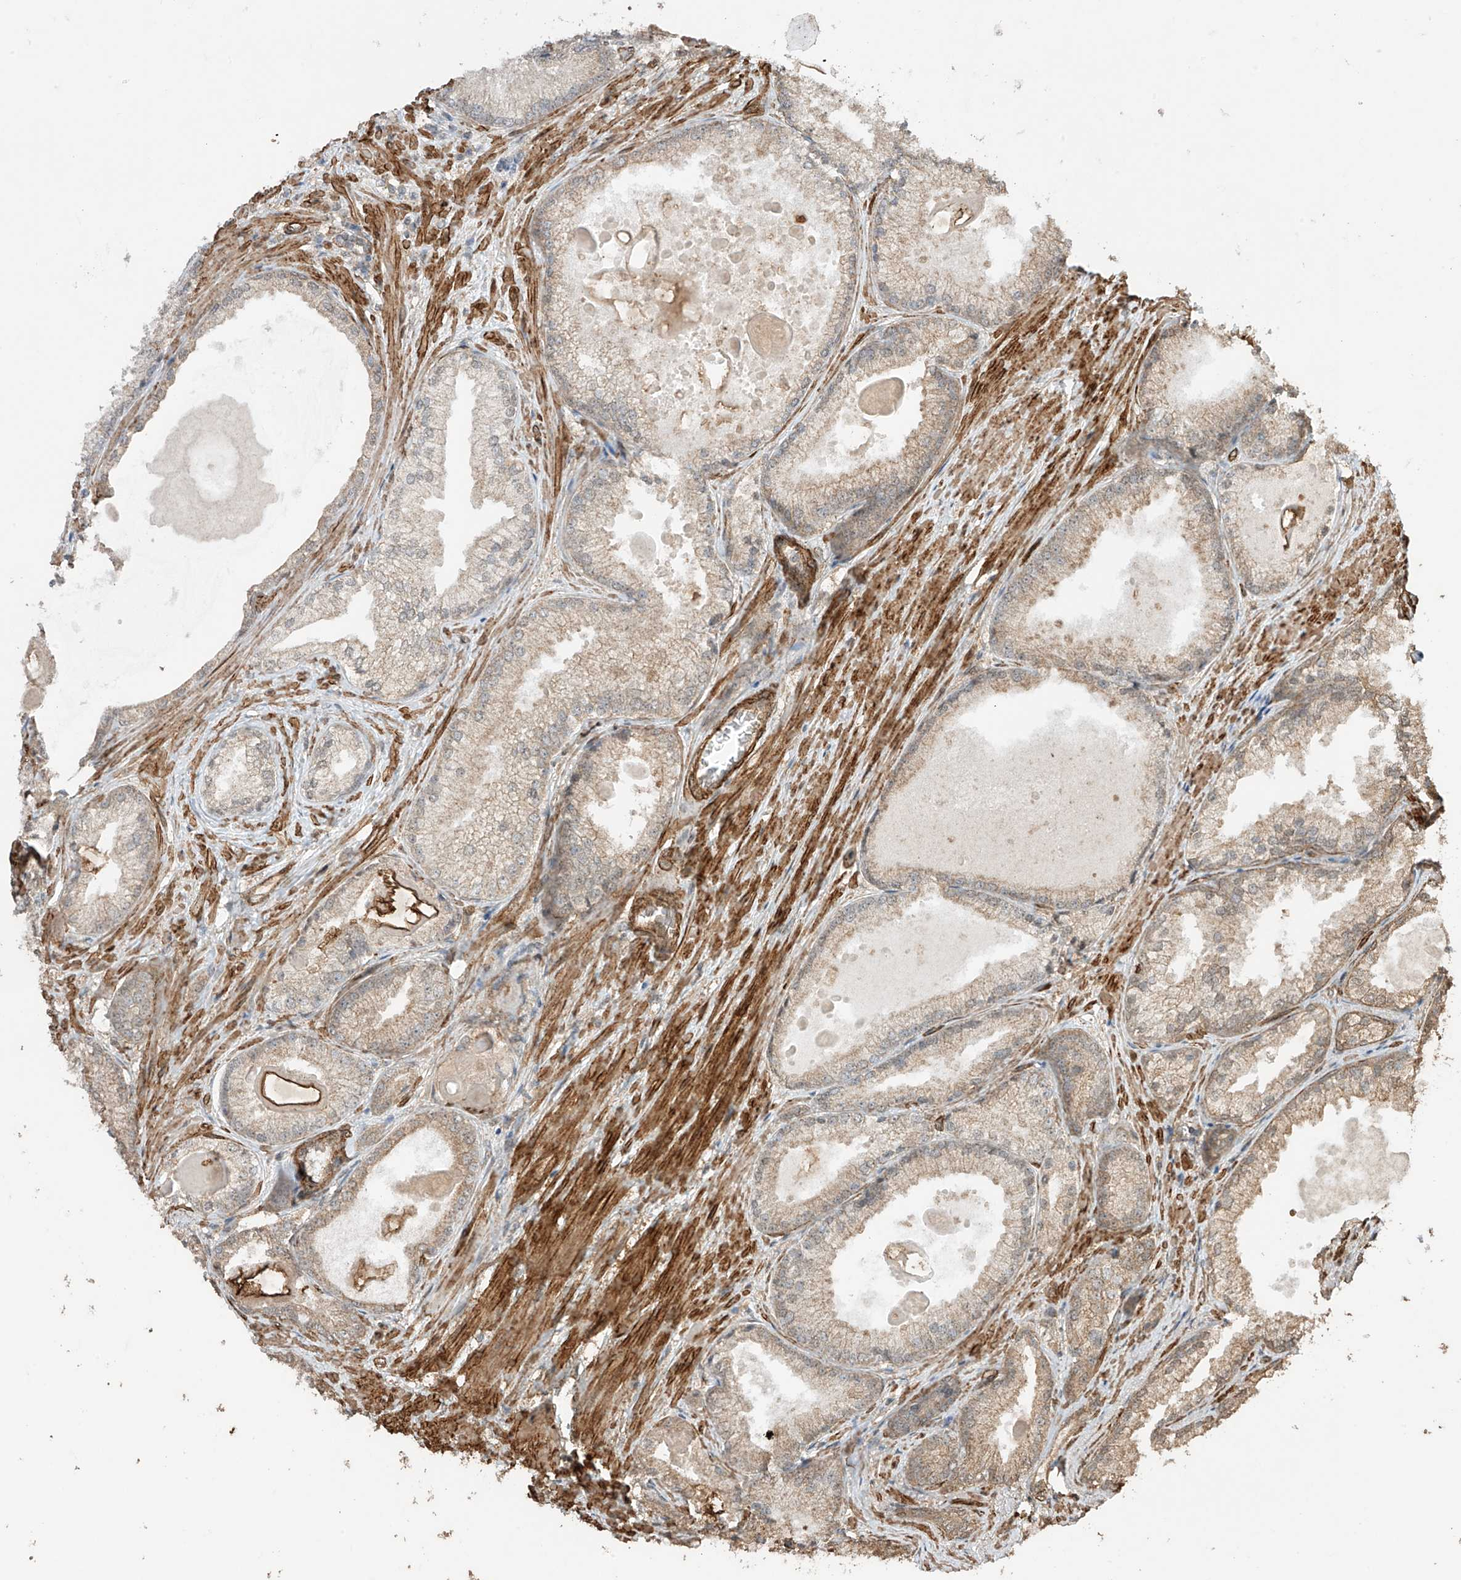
{"staining": {"intensity": "weak", "quantity": ">75%", "location": "cytoplasmic/membranous"}, "tissue": "prostate cancer", "cell_type": "Tumor cells", "image_type": "cancer", "snomed": [{"axis": "morphology", "description": "Adenocarcinoma, High grade"}, {"axis": "topography", "description": "Prostate"}], "caption": "Human prostate adenocarcinoma (high-grade) stained for a protein (brown) displays weak cytoplasmic/membranous positive expression in approximately >75% of tumor cells.", "gene": "TTLL5", "patient": {"sex": "male", "age": 66}}